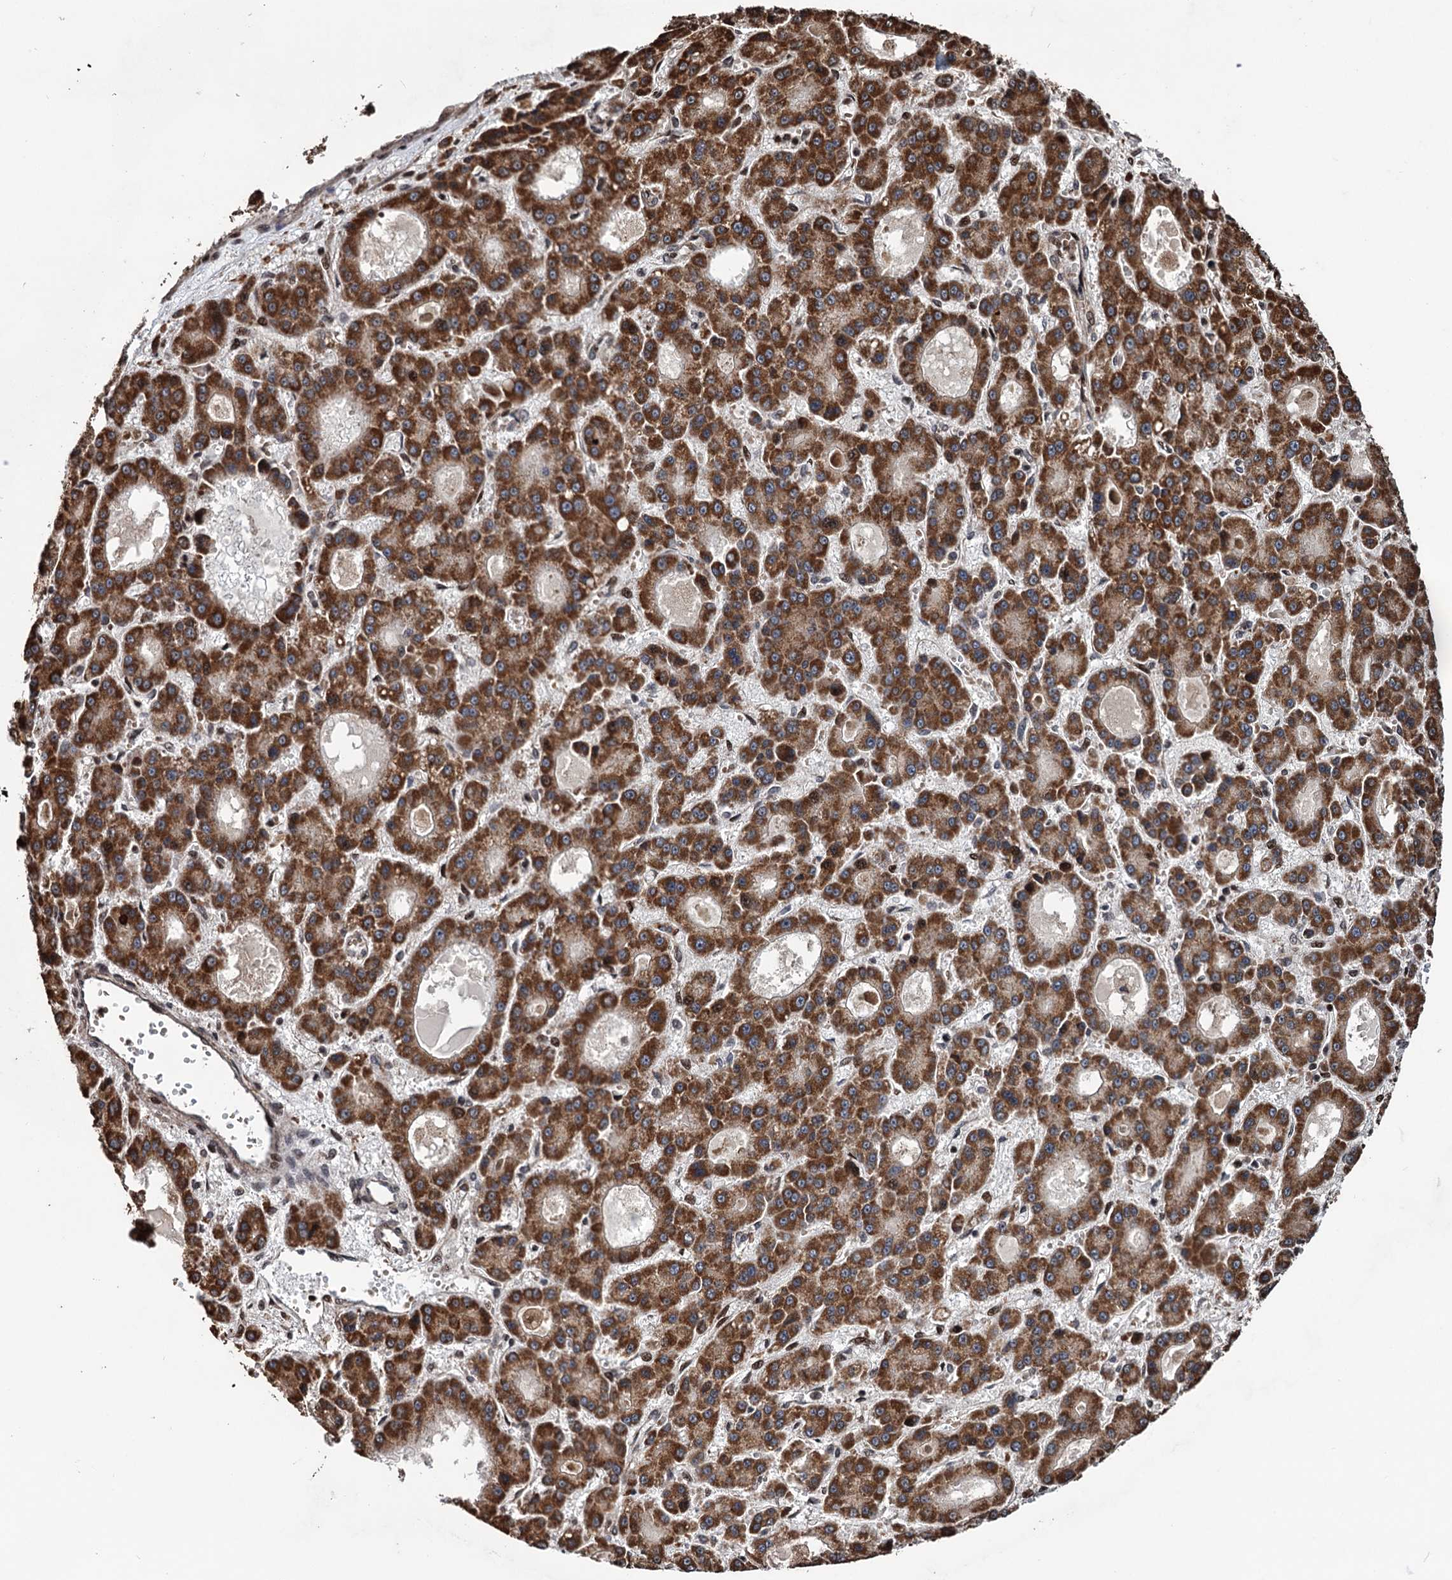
{"staining": {"intensity": "strong", "quantity": ">75%", "location": "cytoplasmic/membranous"}, "tissue": "liver cancer", "cell_type": "Tumor cells", "image_type": "cancer", "snomed": [{"axis": "morphology", "description": "Carcinoma, Hepatocellular, NOS"}, {"axis": "topography", "description": "Liver"}], "caption": "This photomicrograph shows immunohistochemistry (IHC) staining of human hepatocellular carcinoma (liver), with high strong cytoplasmic/membranous positivity in approximately >75% of tumor cells.", "gene": "EYA4", "patient": {"sex": "male", "age": 70}}